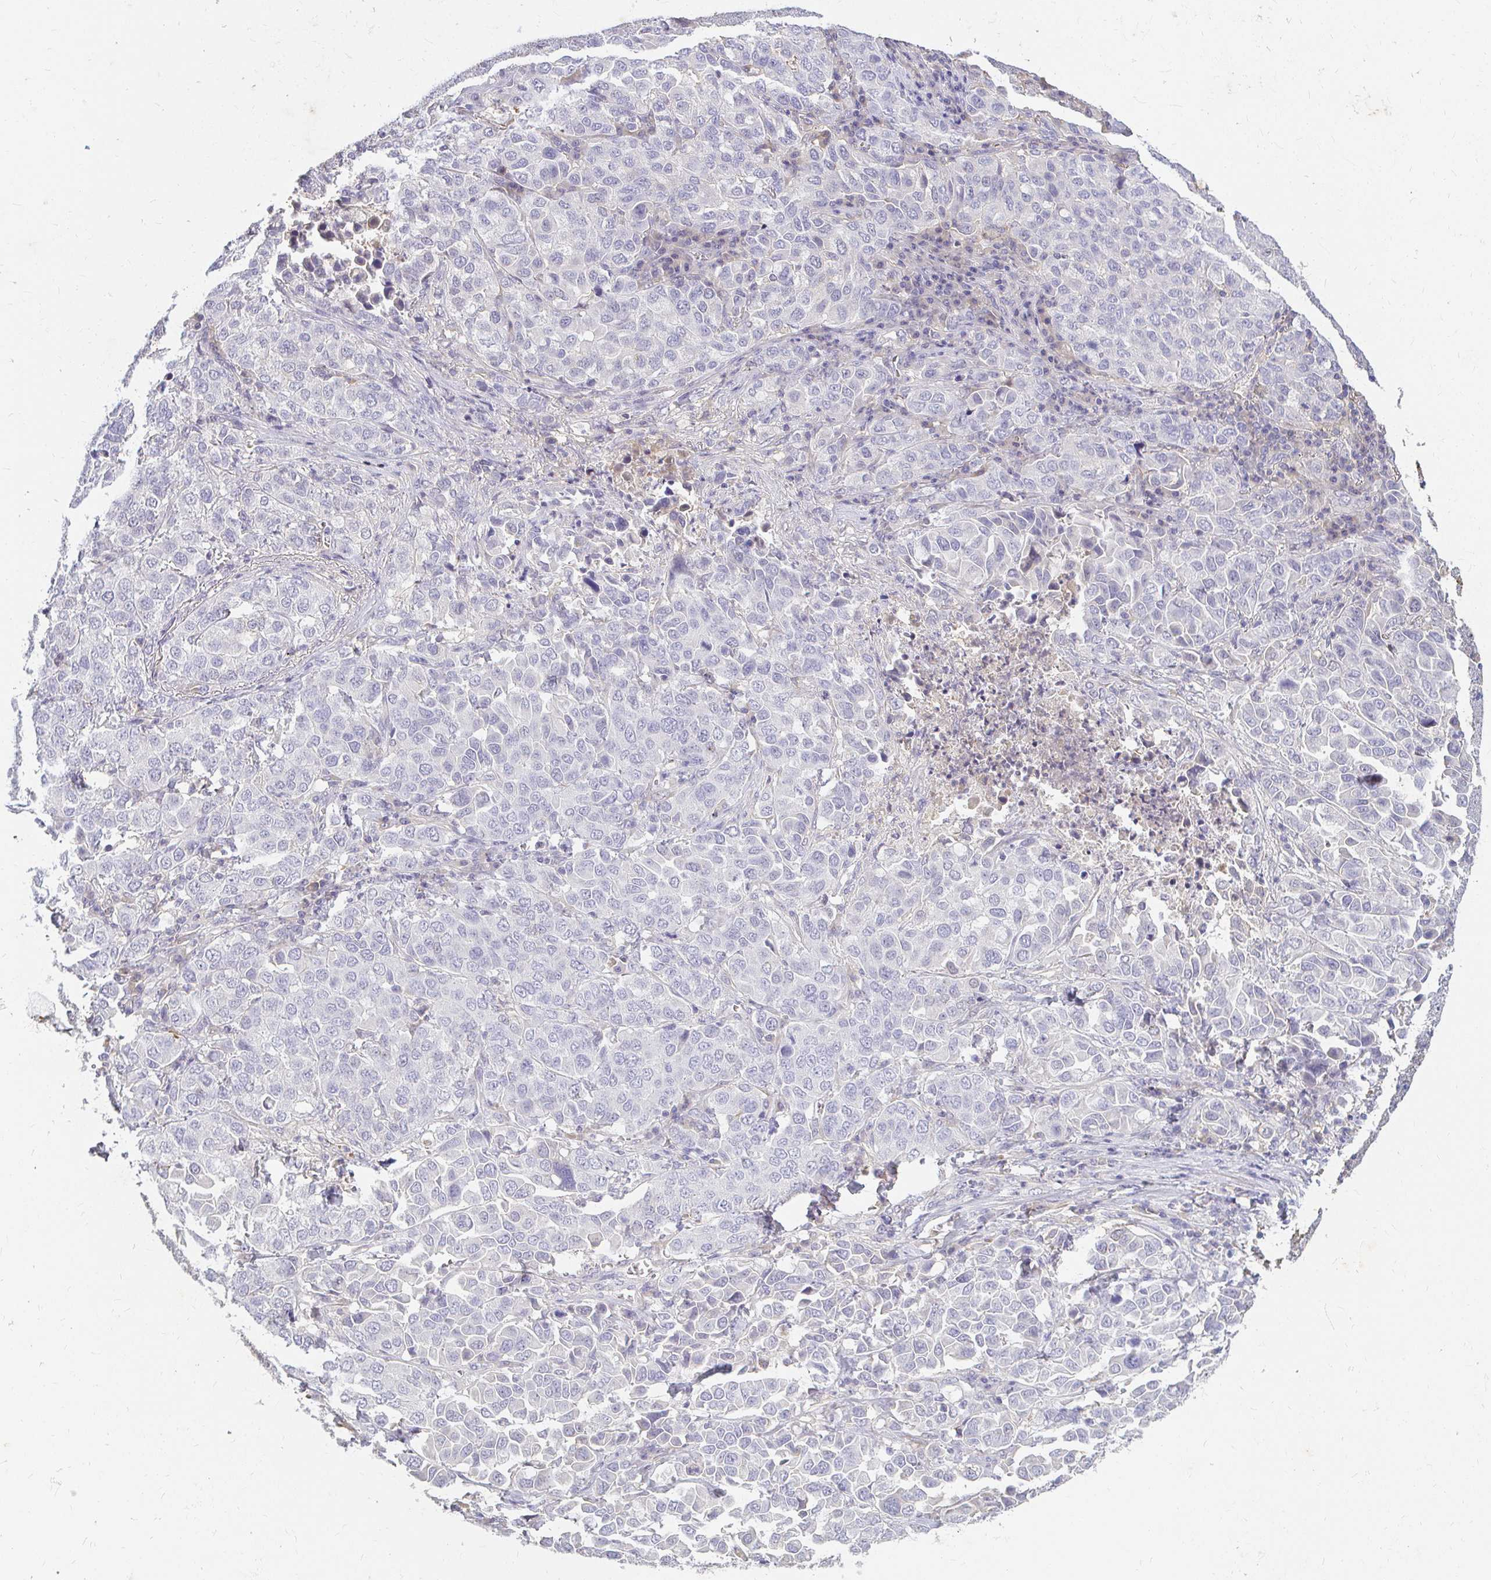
{"staining": {"intensity": "negative", "quantity": "none", "location": "none"}, "tissue": "lung cancer", "cell_type": "Tumor cells", "image_type": "cancer", "snomed": [{"axis": "morphology", "description": "Adenocarcinoma, NOS"}, {"axis": "morphology", "description": "Adenocarcinoma, metastatic, NOS"}, {"axis": "topography", "description": "Lymph node"}, {"axis": "topography", "description": "Lung"}], "caption": "Protein analysis of lung metastatic adenocarcinoma displays no significant staining in tumor cells.", "gene": "LOXL4", "patient": {"sex": "female", "age": 65}}